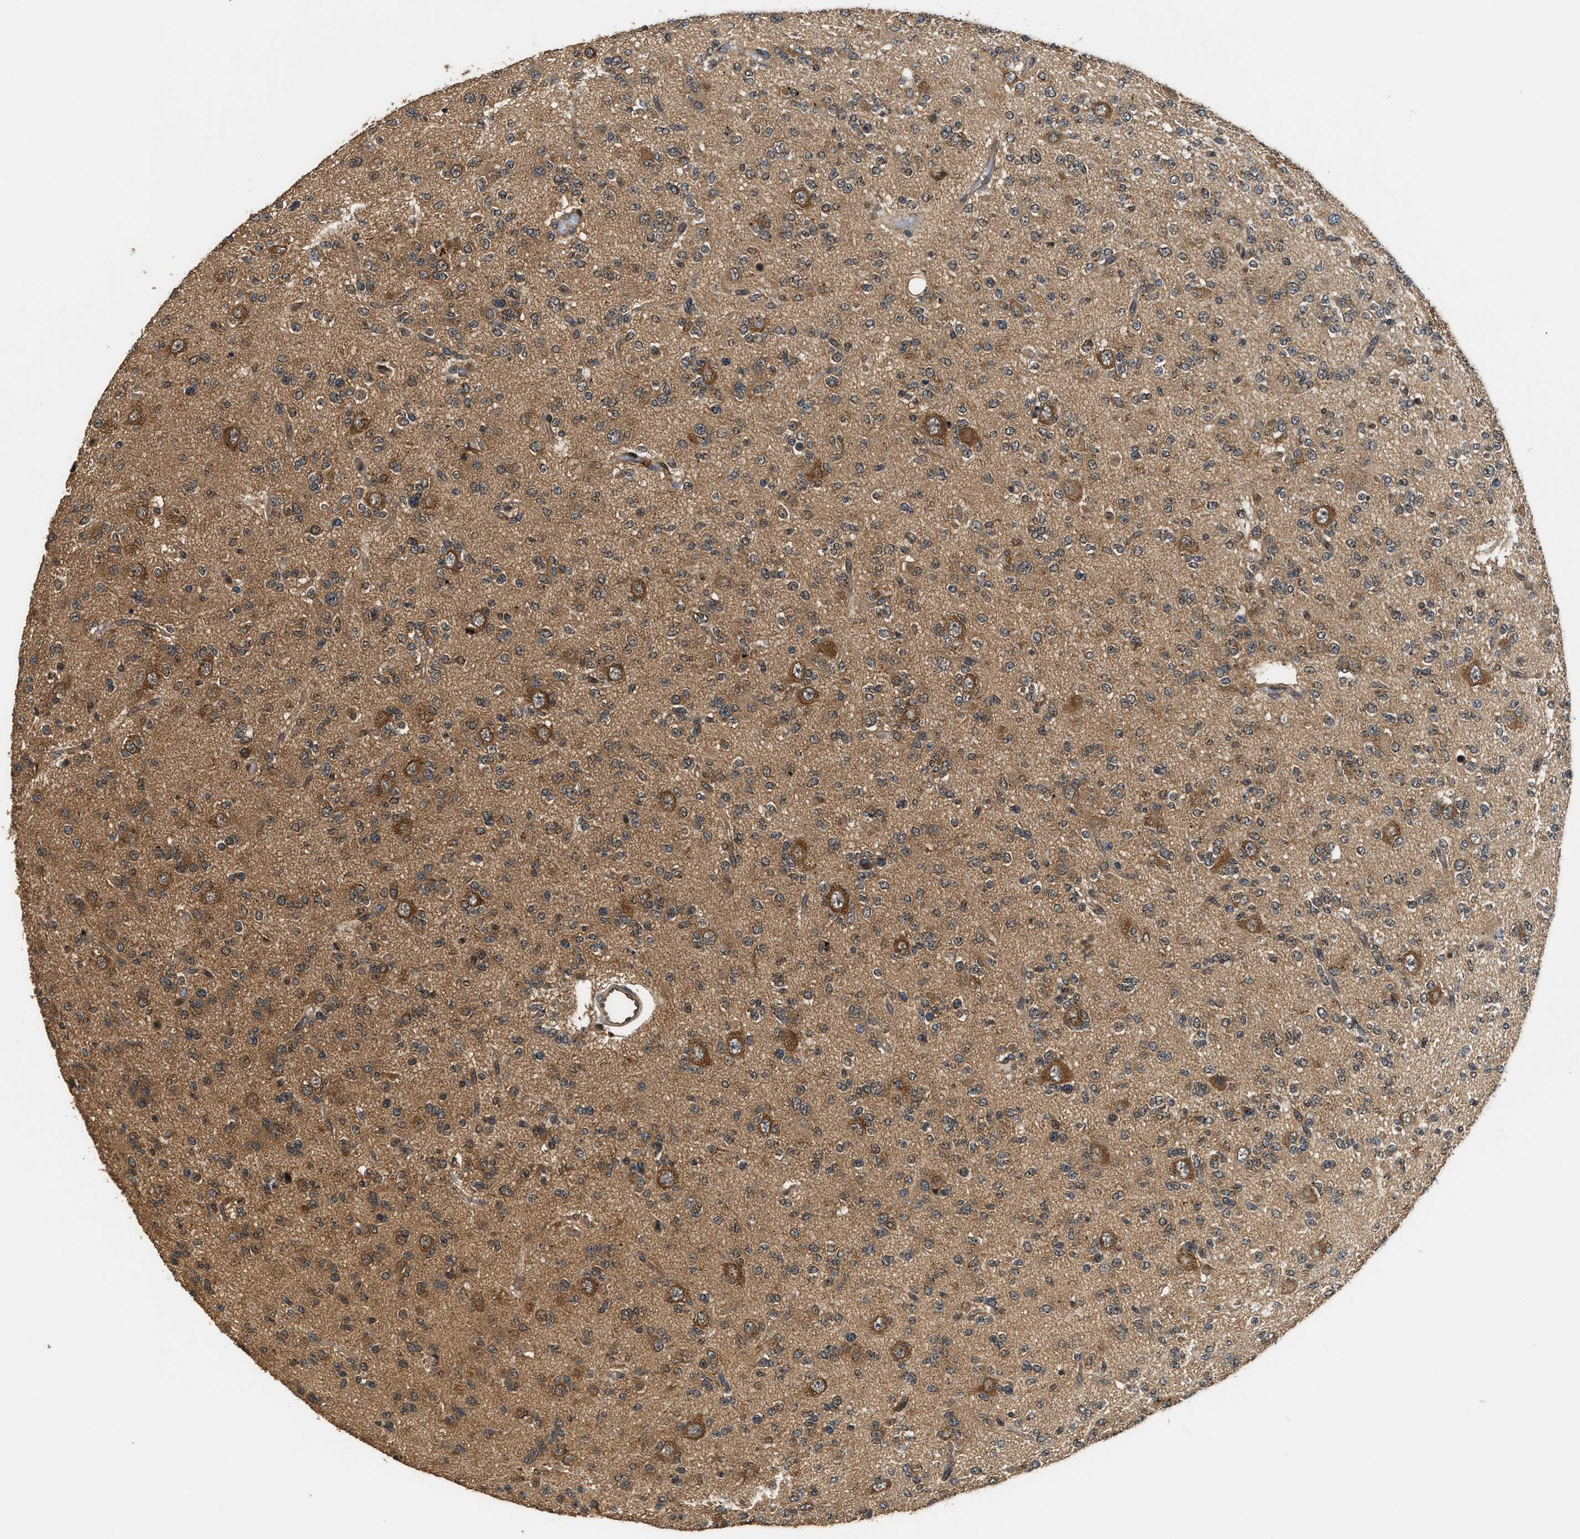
{"staining": {"intensity": "weak", "quantity": "25%-75%", "location": "cytoplasmic/membranous"}, "tissue": "glioma", "cell_type": "Tumor cells", "image_type": "cancer", "snomed": [{"axis": "morphology", "description": "Glioma, malignant, Low grade"}, {"axis": "topography", "description": "Brain"}], "caption": "An image showing weak cytoplasmic/membranous expression in about 25%-75% of tumor cells in malignant glioma (low-grade), as visualized by brown immunohistochemical staining.", "gene": "DNAJC2", "patient": {"sex": "male", "age": 38}}